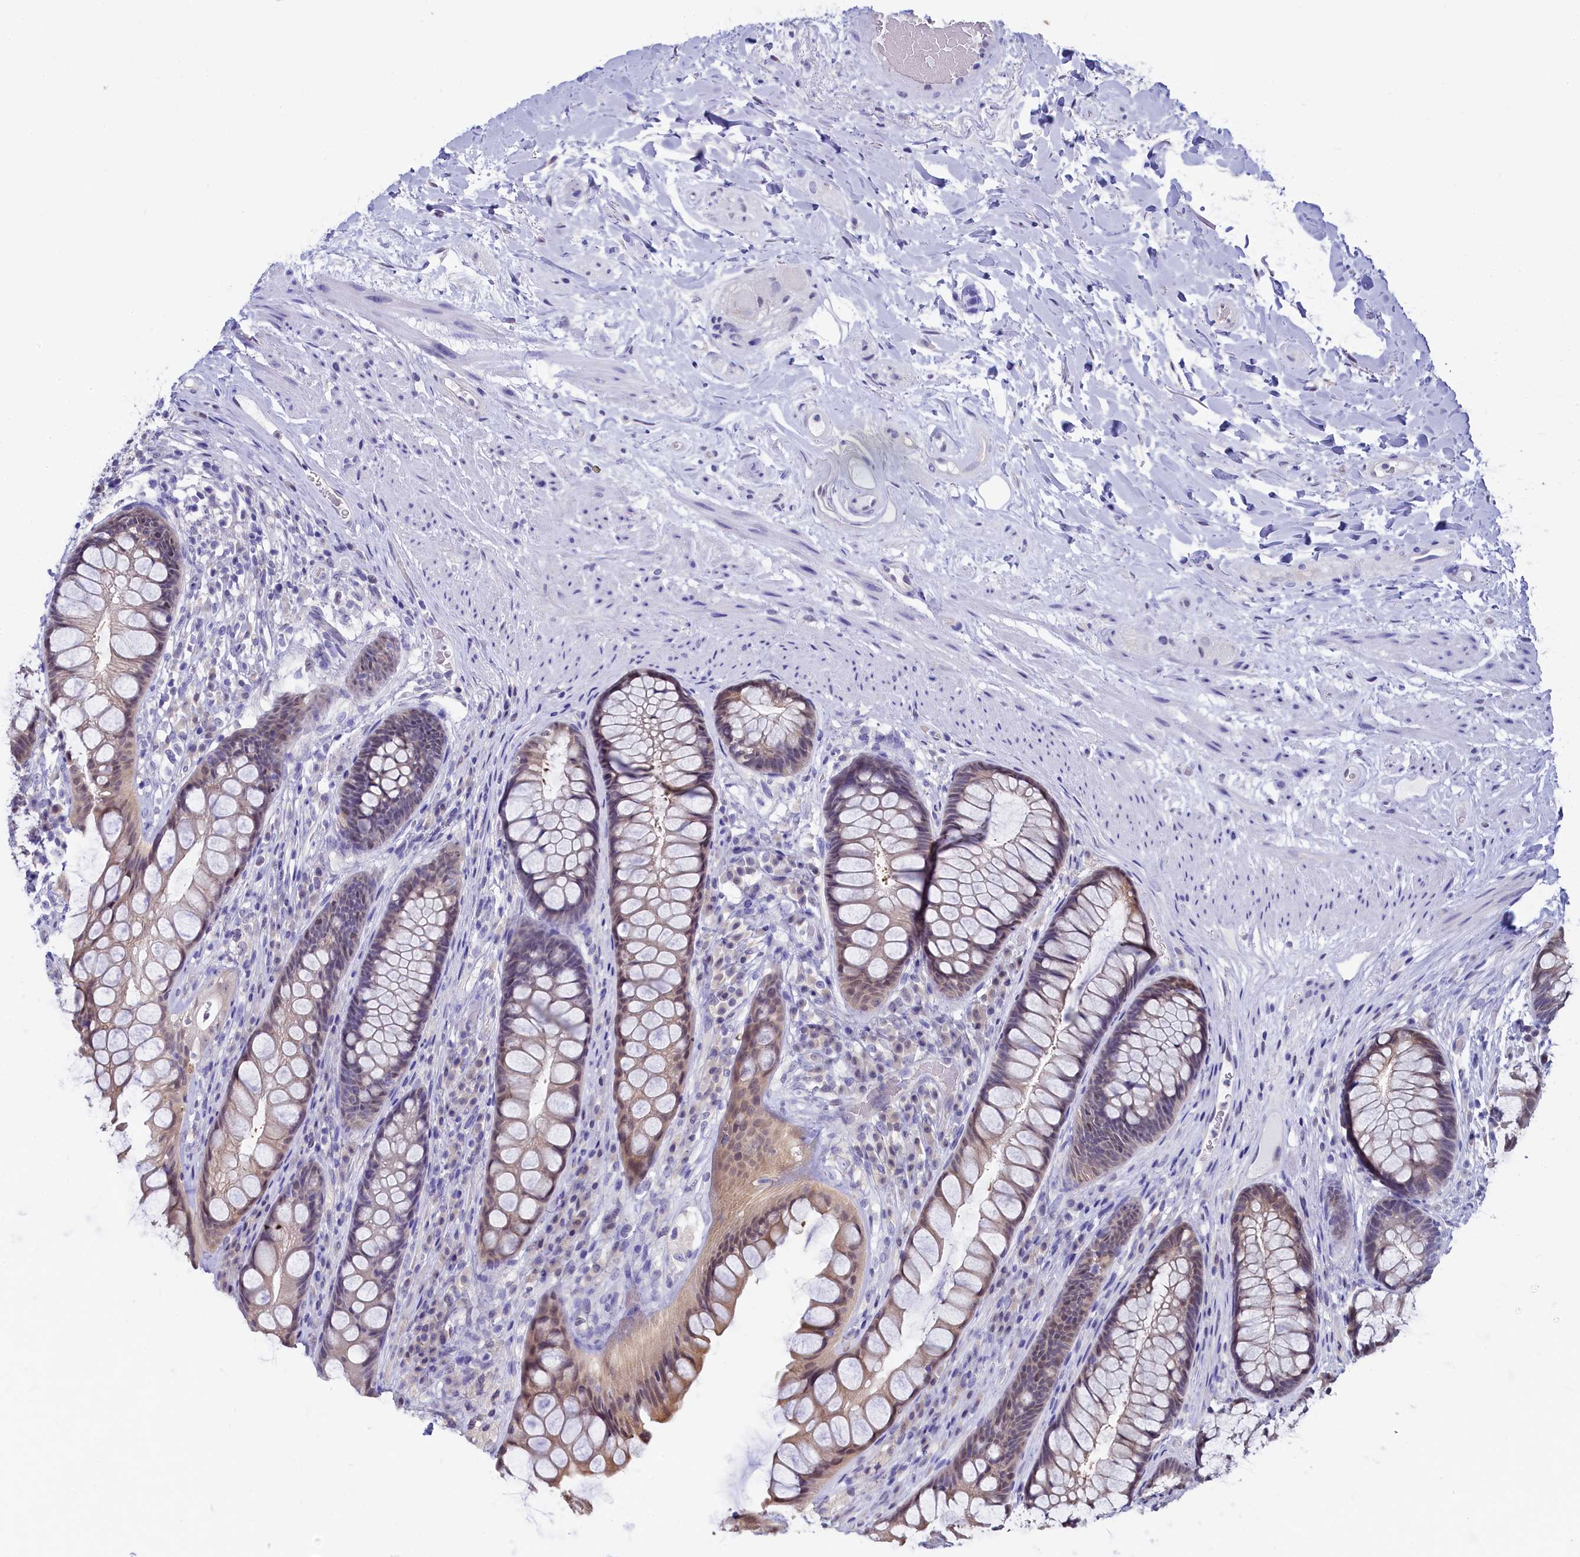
{"staining": {"intensity": "weak", "quantity": "<25%", "location": "cytoplasmic/membranous"}, "tissue": "rectum", "cell_type": "Glandular cells", "image_type": "normal", "snomed": [{"axis": "morphology", "description": "Normal tissue, NOS"}, {"axis": "topography", "description": "Rectum"}], "caption": "DAB immunohistochemical staining of benign rectum reveals no significant positivity in glandular cells.", "gene": "C11orf54", "patient": {"sex": "male", "age": 74}}